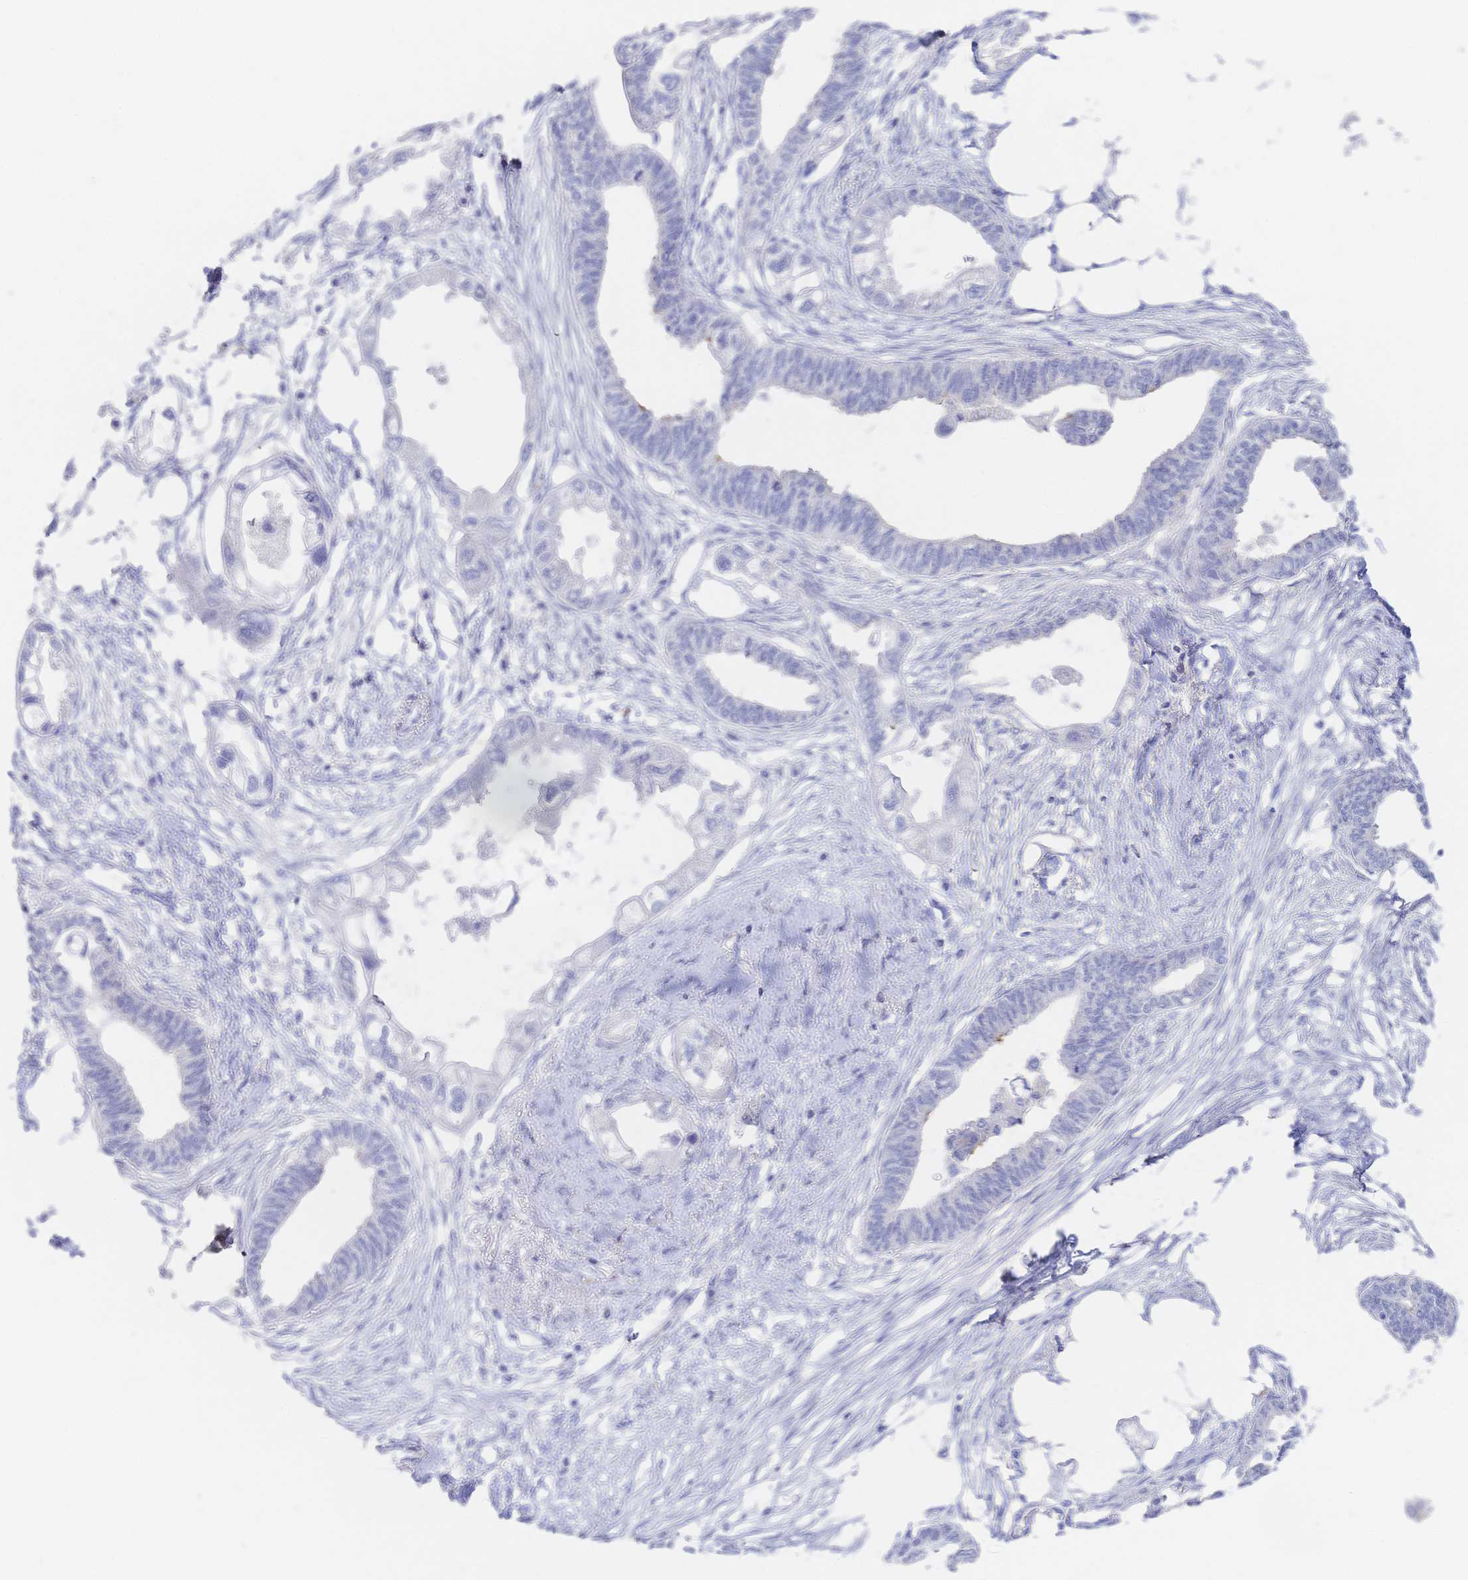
{"staining": {"intensity": "negative", "quantity": "none", "location": "none"}, "tissue": "endometrial cancer", "cell_type": "Tumor cells", "image_type": "cancer", "snomed": [{"axis": "morphology", "description": "Adenocarcinoma, NOS"}, {"axis": "morphology", "description": "Adenocarcinoma, metastatic, NOS"}, {"axis": "topography", "description": "Adipose tissue"}, {"axis": "topography", "description": "Endometrium"}], "caption": "Endometrial cancer (adenocarcinoma) was stained to show a protein in brown. There is no significant positivity in tumor cells.", "gene": "RRM1", "patient": {"sex": "female", "age": 67}}